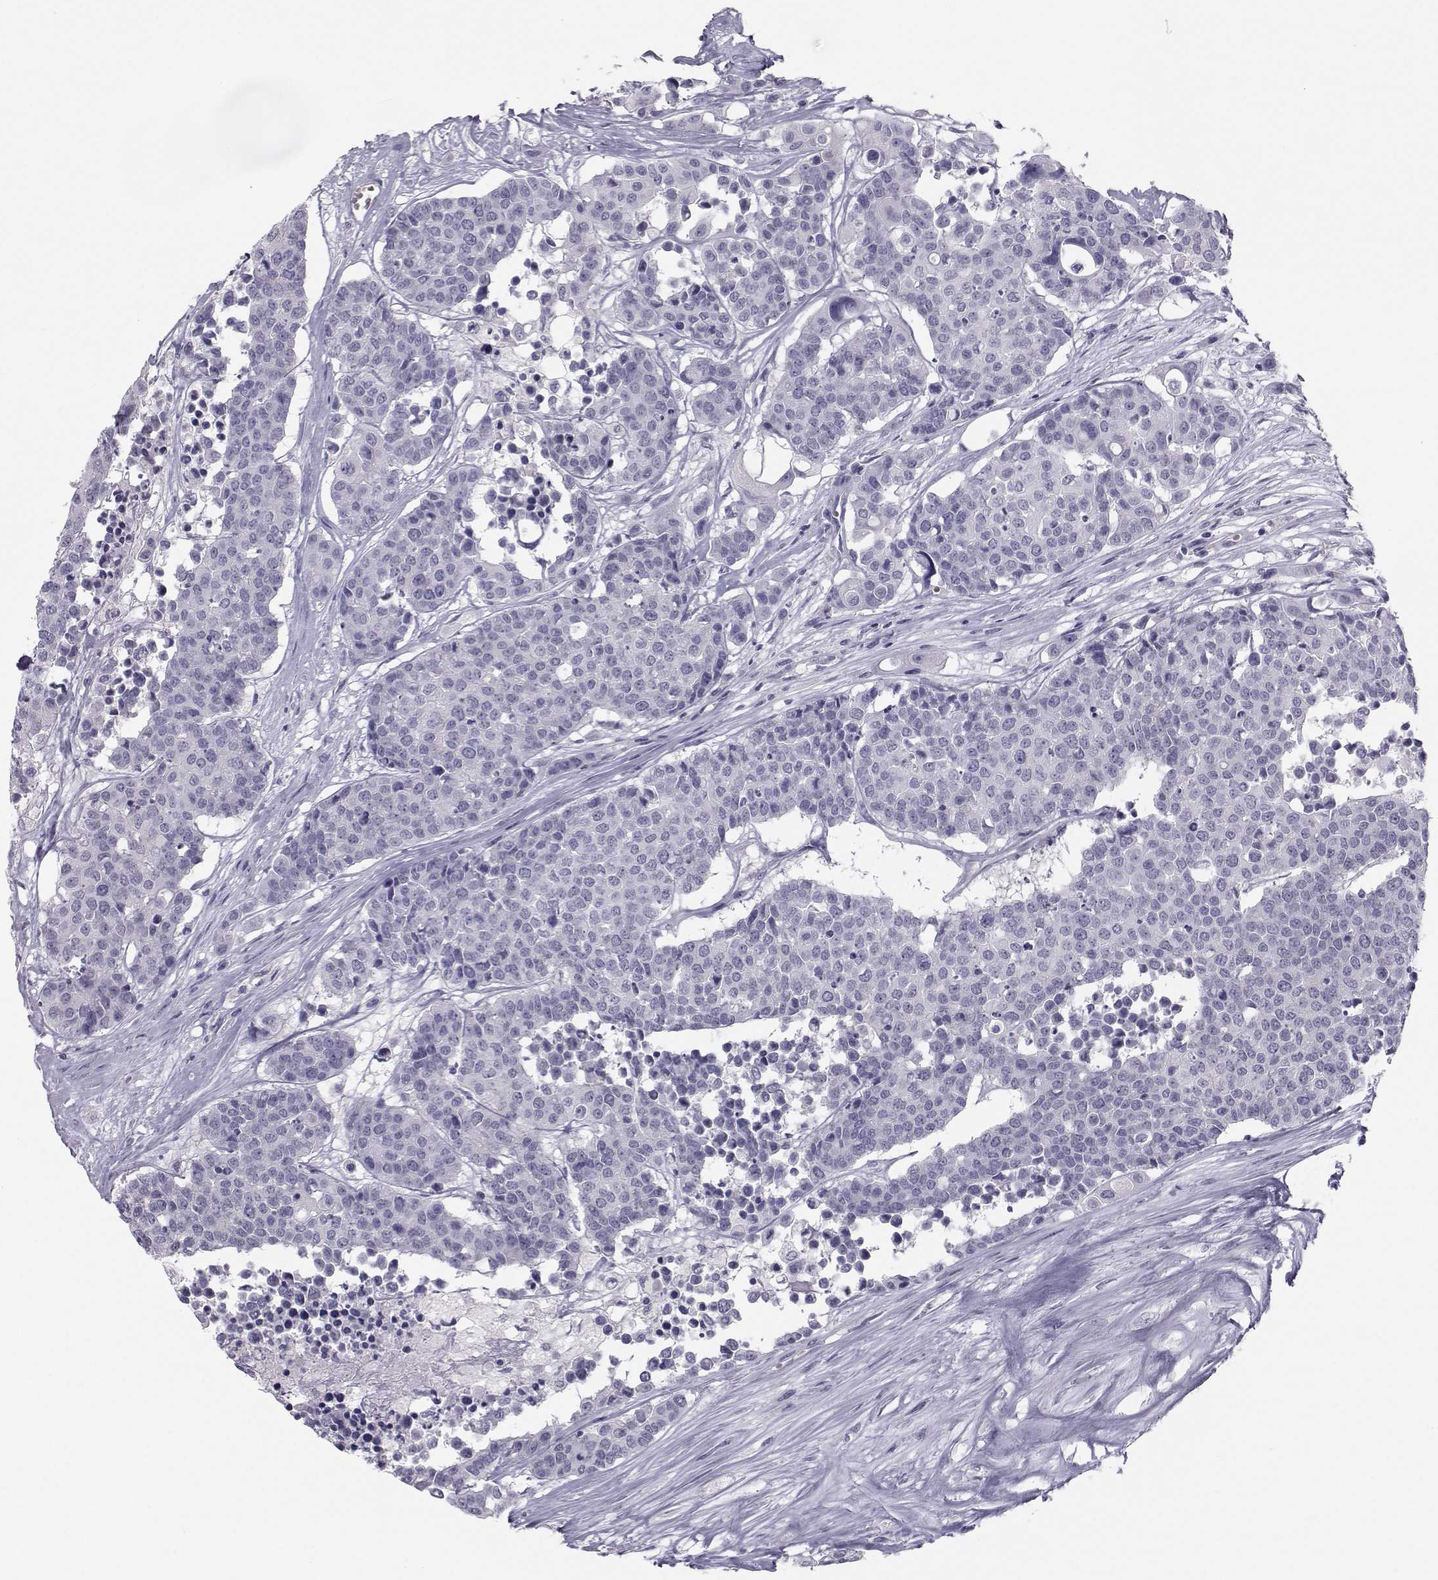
{"staining": {"intensity": "negative", "quantity": "none", "location": "none"}, "tissue": "carcinoid", "cell_type": "Tumor cells", "image_type": "cancer", "snomed": [{"axis": "morphology", "description": "Carcinoid, malignant, NOS"}, {"axis": "topography", "description": "Colon"}], "caption": "Immunohistochemical staining of carcinoid displays no significant positivity in tumor cells.", "gene": "GARIN3", "patient": {"sex": "male", "age": 81}}